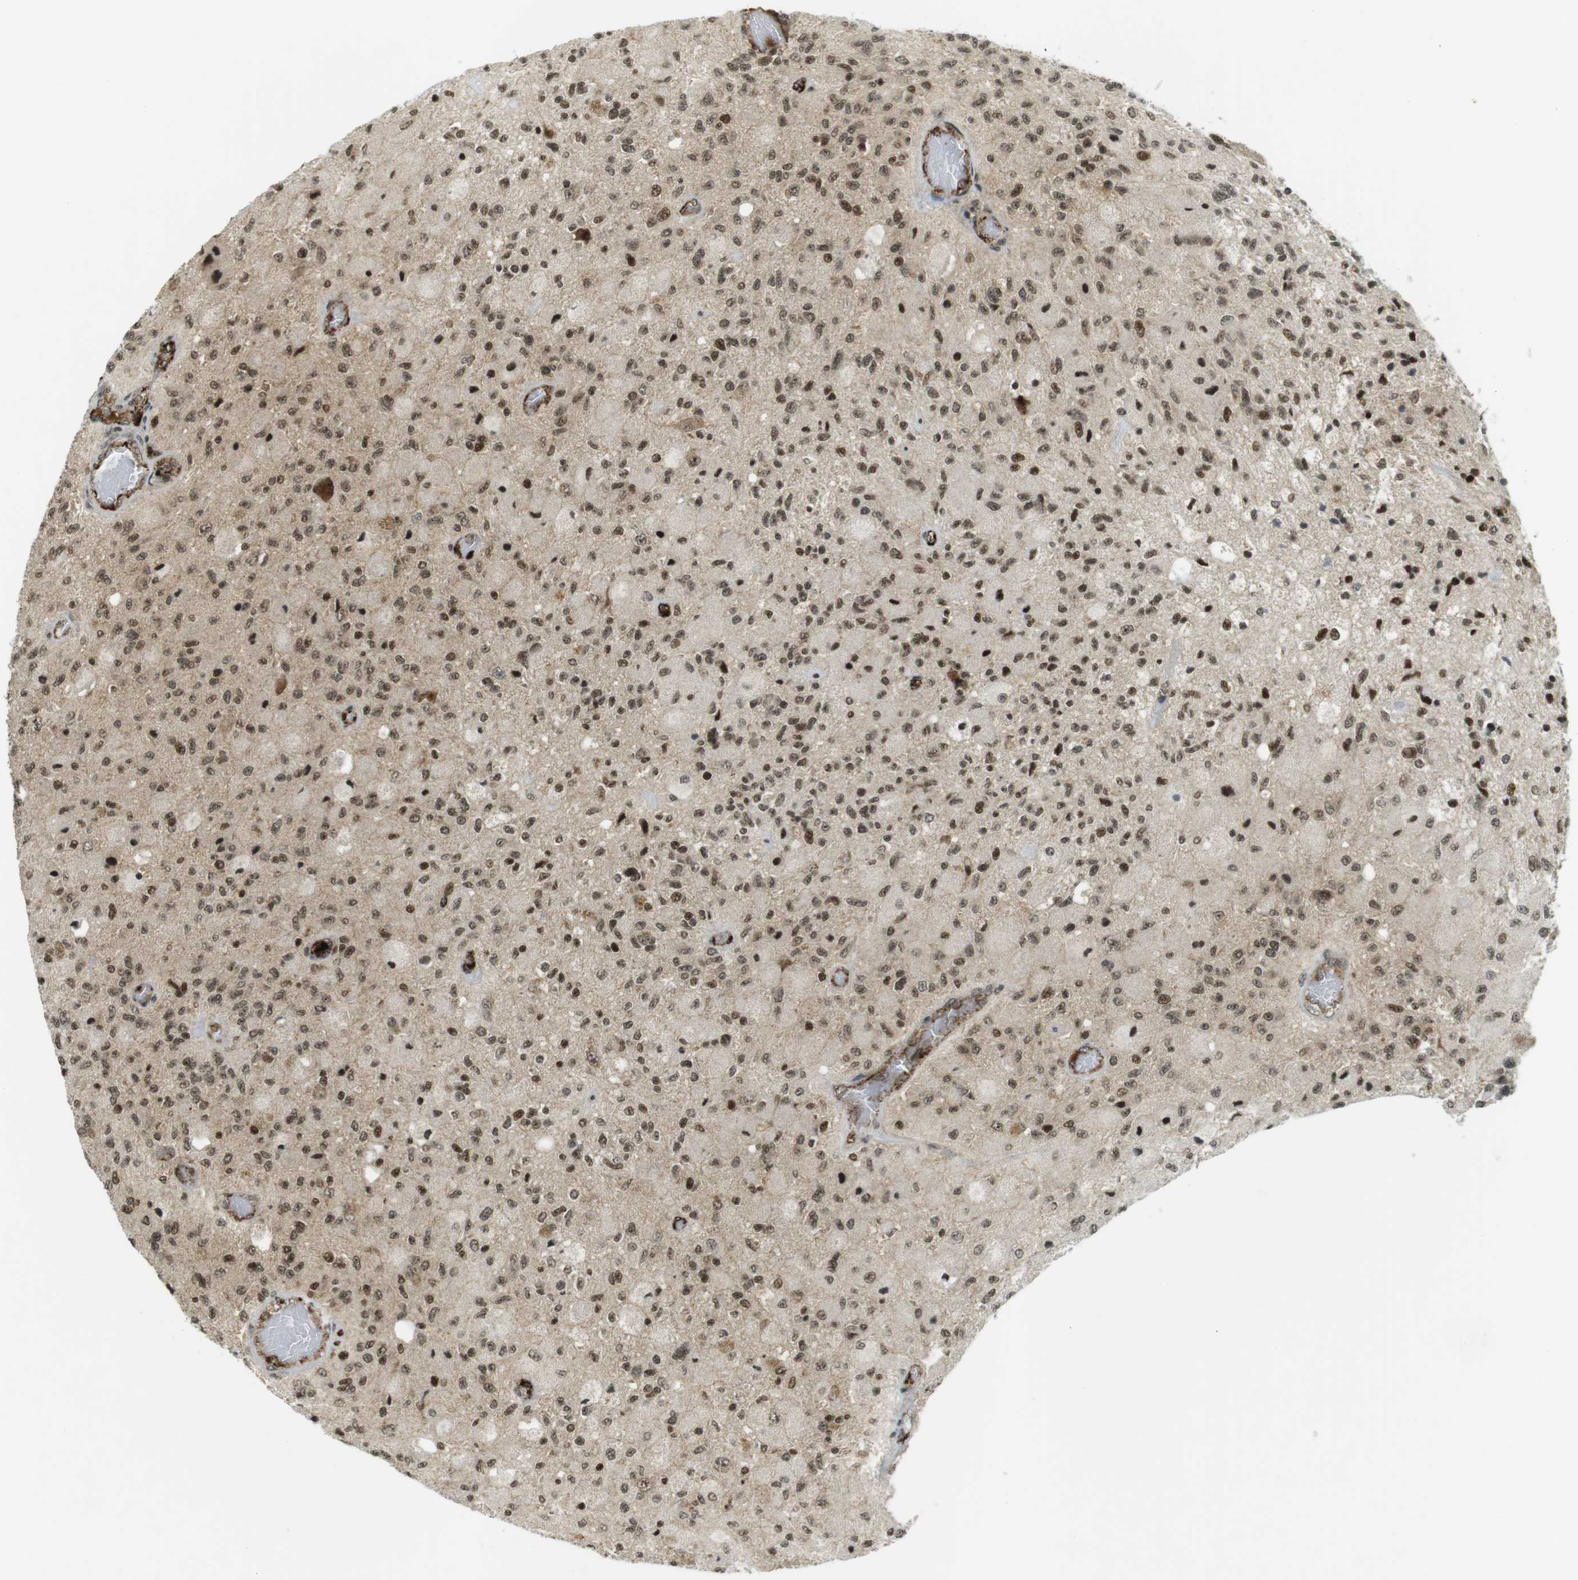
{"staining": {"intensity": "moderate", "quantity": ">75%", "location": "nuclear"}, "tissue": "glioma", "cell_type": "Tumor cells", "image_type": "cancer", "snomed": [{"axis": "morphology", "description": "Normal tissue, NOS"}, {"axis": "morphology", "description": "Glioma, malignant, High grade"}, {"axis": "topography", "description": "Cerebral cortex"}], "caption": "The immunohistochemical stain highlights moderate nuclear expression in tumor cells of glioma tissue. Nuclei are stained in blue.", "gene": "PPP1R13B", "patient": {"sex": "male", "age": 77}}